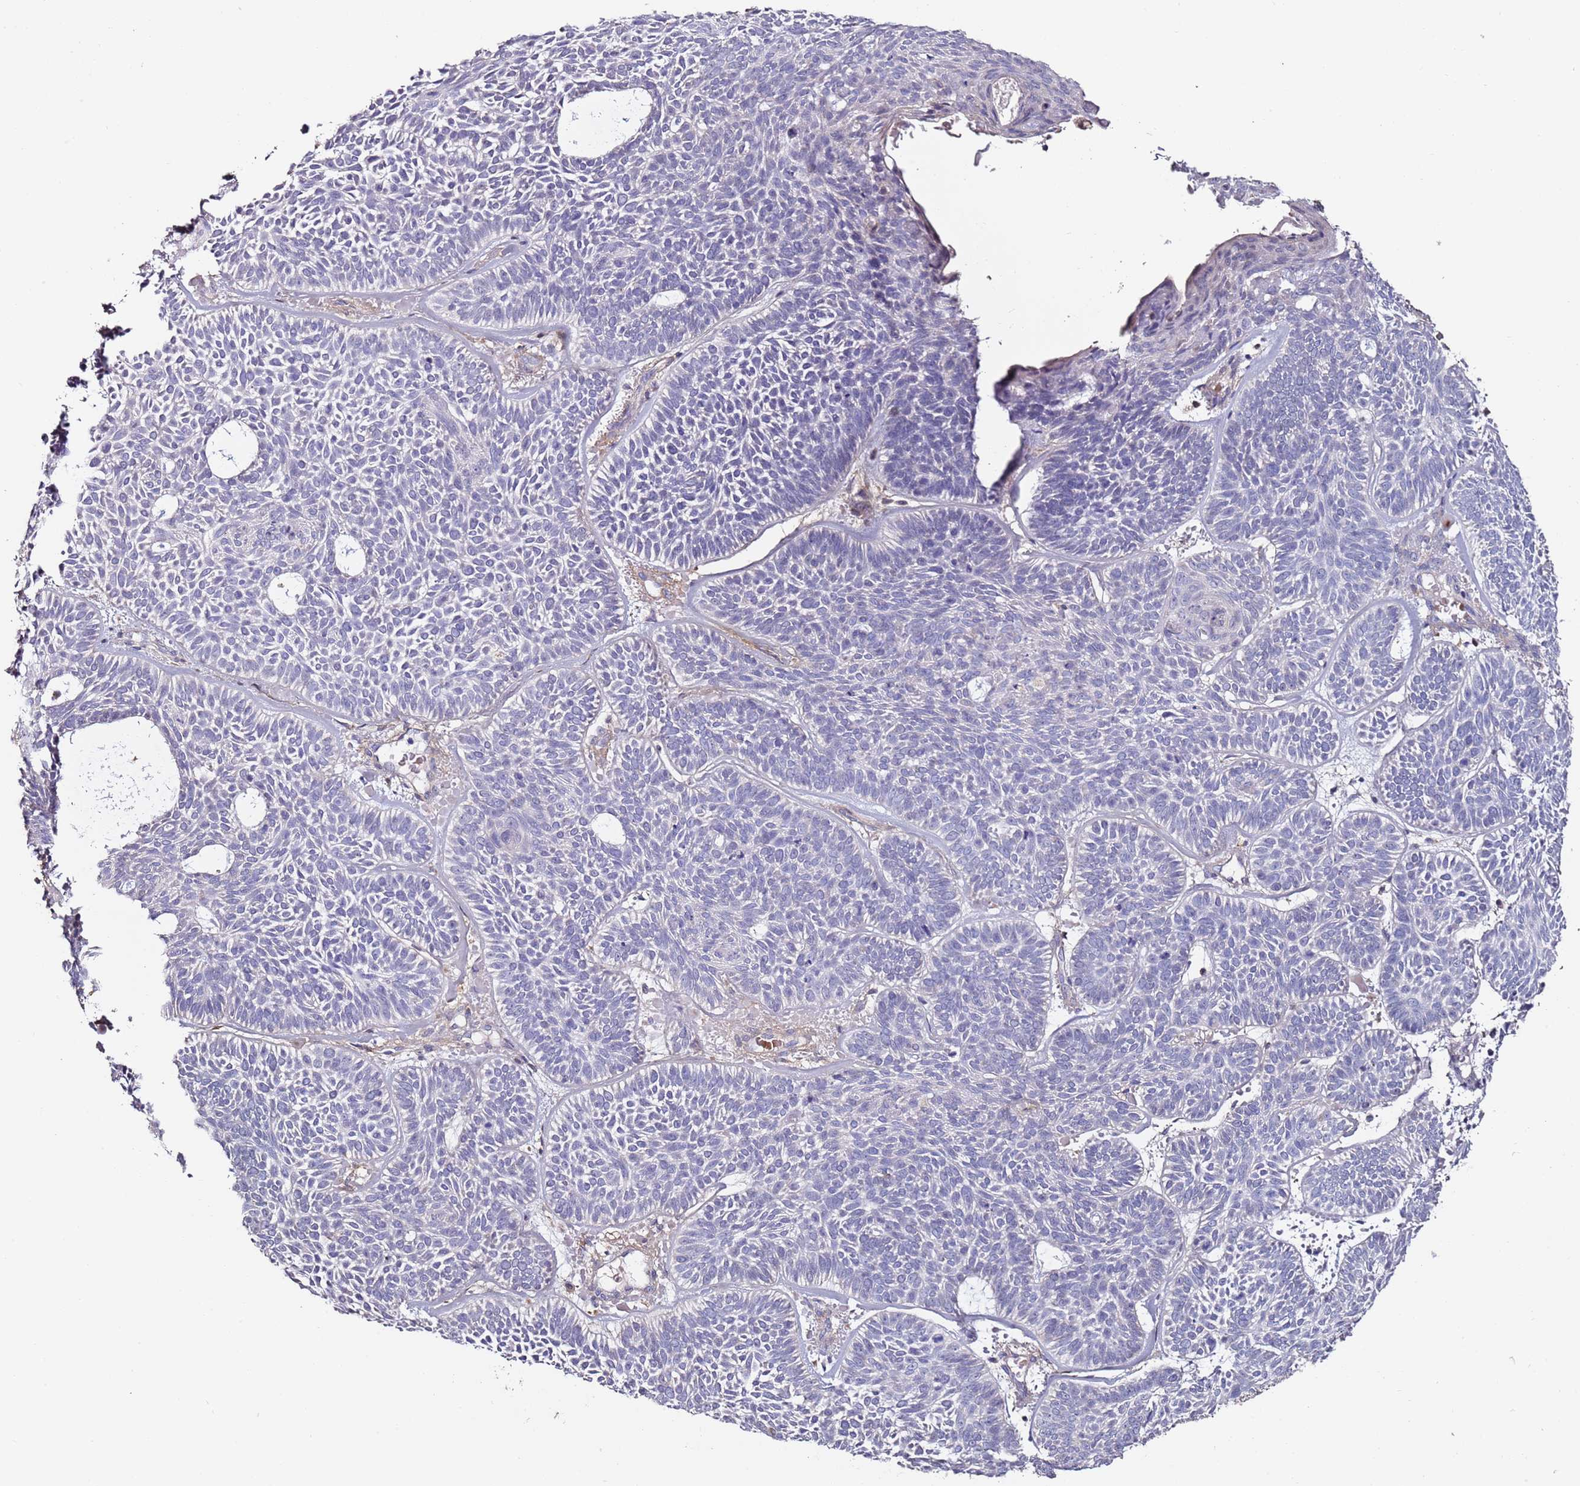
{"staining": {"intensity": "negative", "quantity": "none", "location": "none"}, "tissue": "skin cancer", "cell_type": "Tumor cells", "image_type": "cancer", "snomed": [{"axis": "morphology", "description": "Basal cell carcinoma"}, {"axis": "topography", "description": "Skin"}], "caption": "Tumor cells are negative for brown protein staining in skin cancer.", "gene": "C3orf80", "patient": {"sex": "male", "age": 85}}